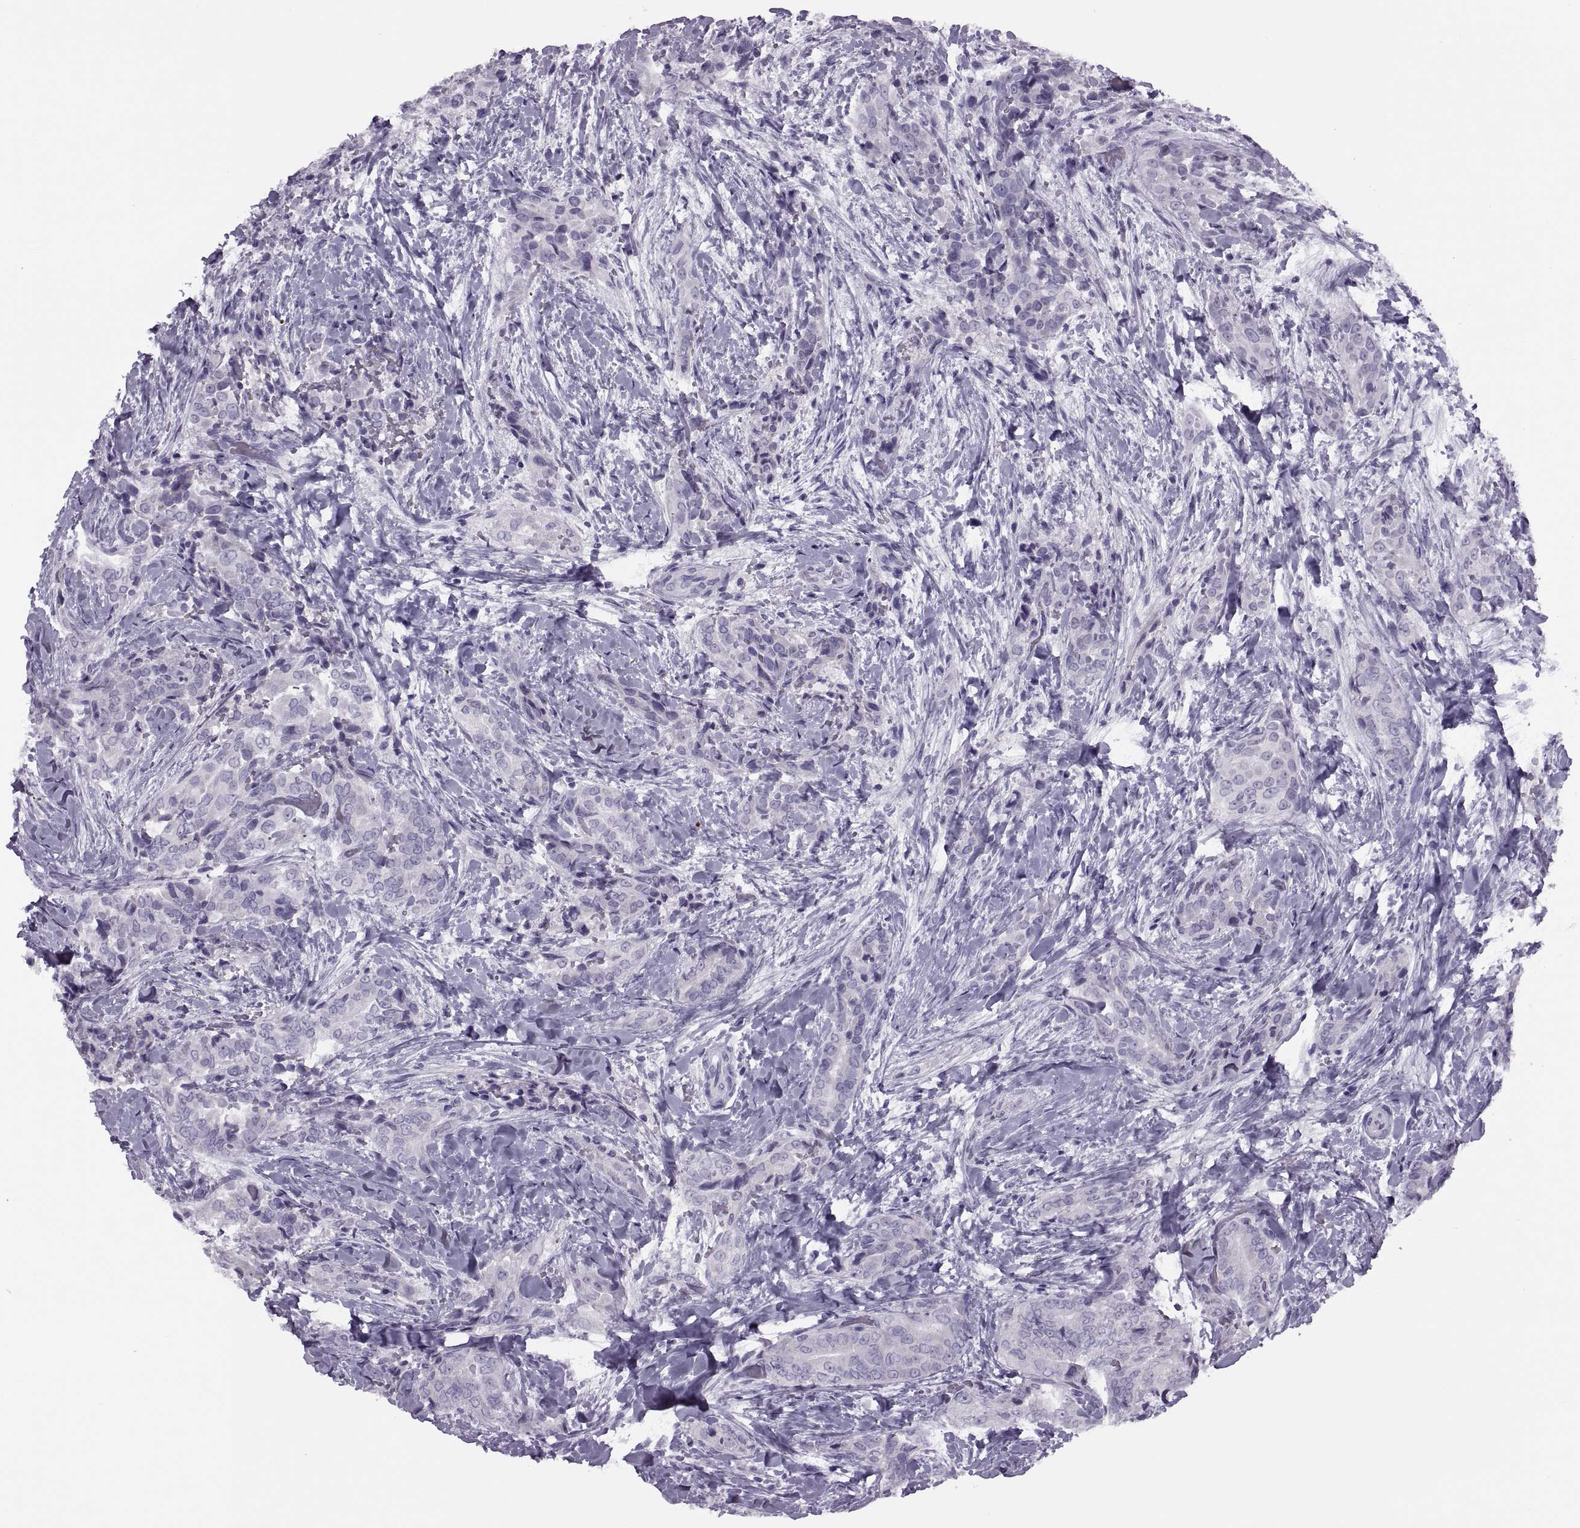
{"staining": {"intensity": "negative", "quantity": "none", "location": "none"}, "tissue": "thyroid cancer", "cell_type": "Tumor cells", "image_type": "cancer", "snomed": [{"axis": "morphology", "description": "Papillary adenocarcinoma, NOS"}, {"axis": "topography", "description": "Thyroid gland"}], "caption": "Photomicrograph shows no significant protein expression in tumor cells of thyroid cancer (papillary adenocarcinoma).", "gene": "FAM24A", "patient": {"sex": "male", "age": 61}}